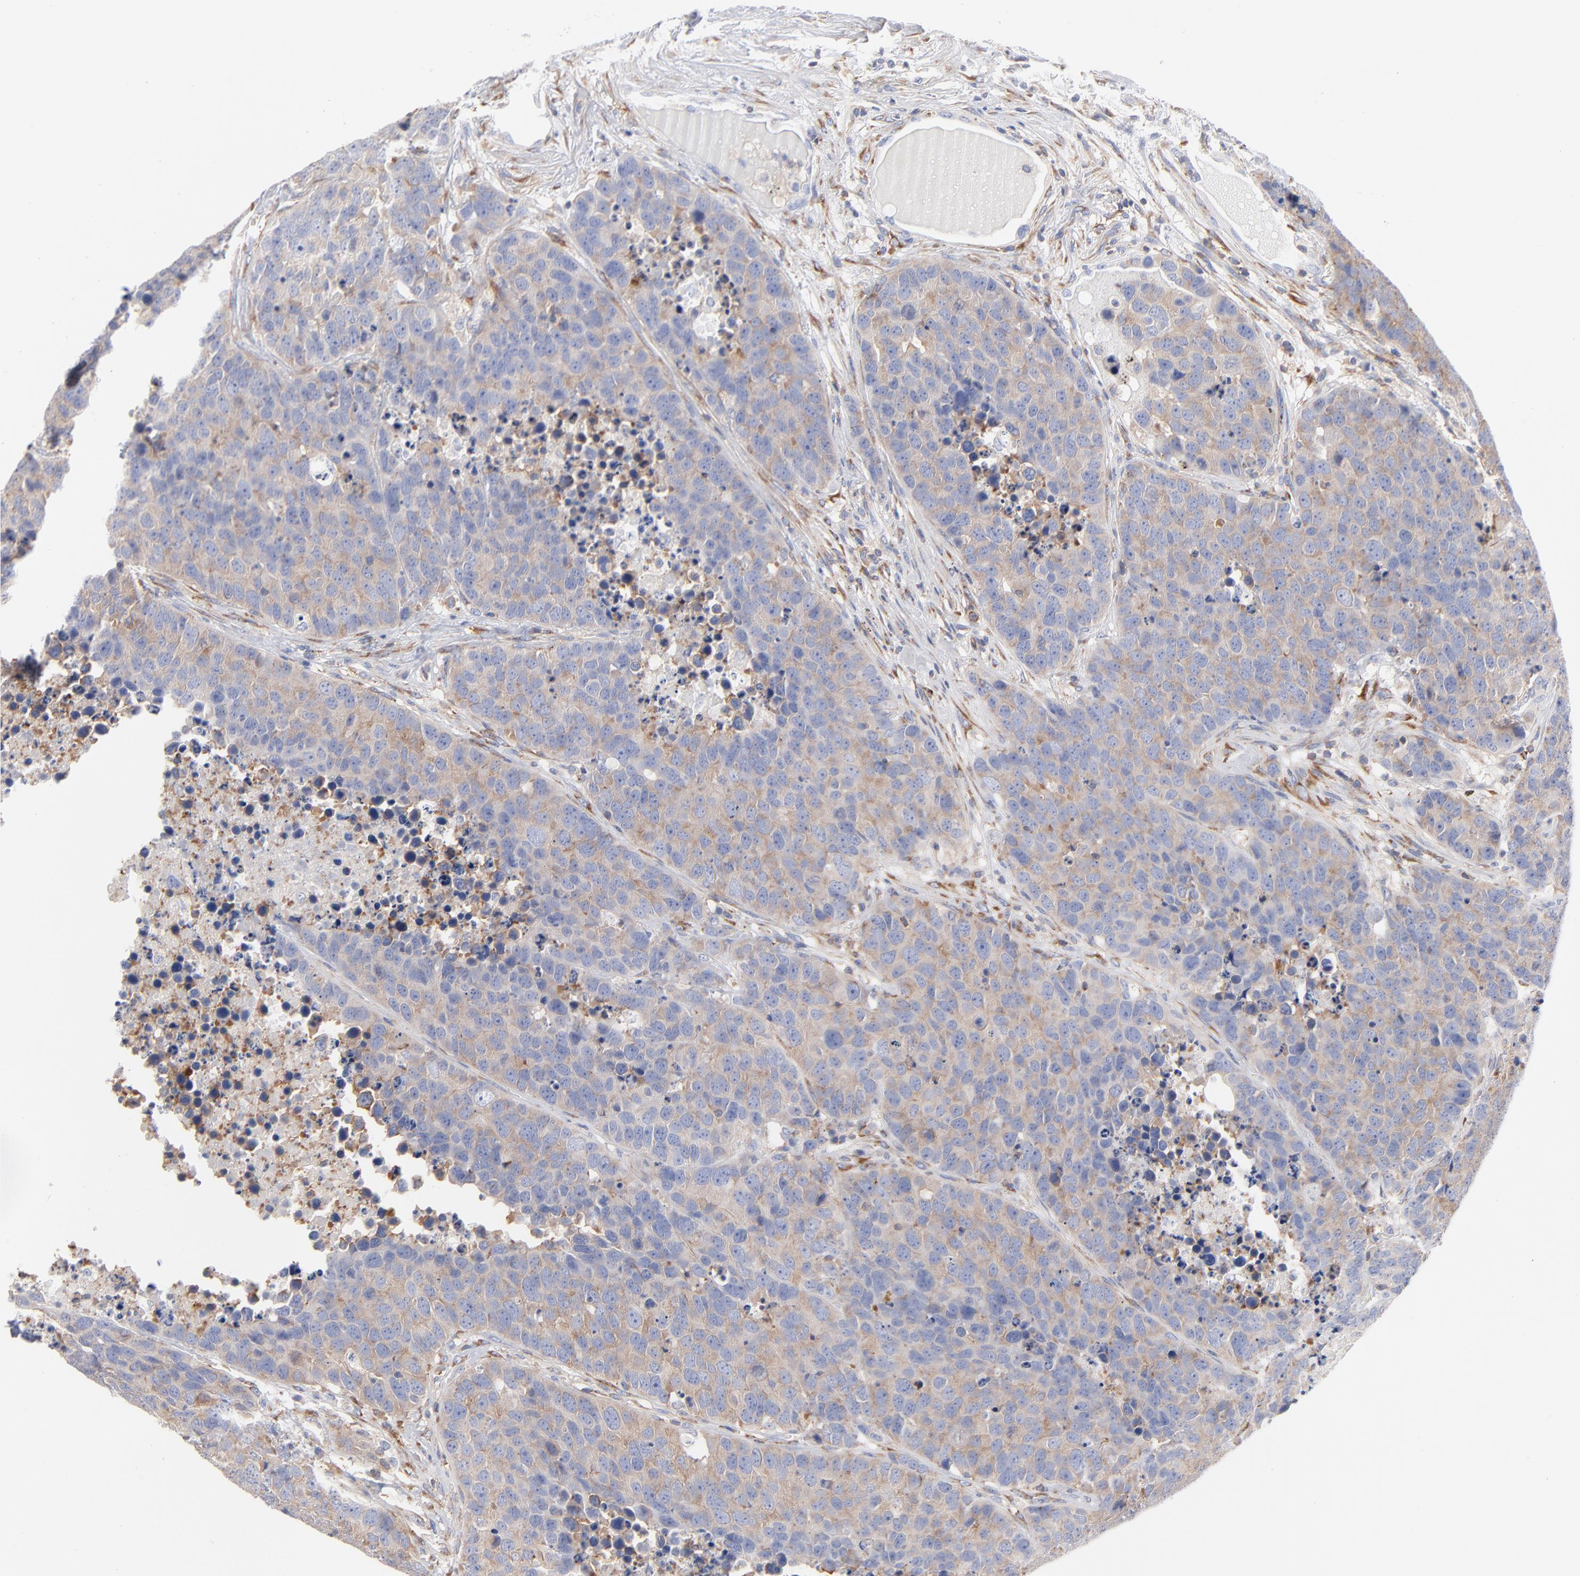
{"staining": {"intensity": "weak", "quantity": ">75%", "location": "cytoplasmic/membranous"}, "tissue": "carcinoid", "cell_type": "Tumor cells", "image_type": "cancer", "snomed": [{"axis": "morphology", "description": "Carcinoid, malignant, NOS"}, {"axis": "topography", "description": "Lung"}], "caption": "Carcinoid was stained to show a protein in brown. There is low levels of weak cytoplasmic/membranous positivity in about >75% of tumor cells.", "gene": "SEPTIN6", "patient": {"sex": "male", "age": 60}}